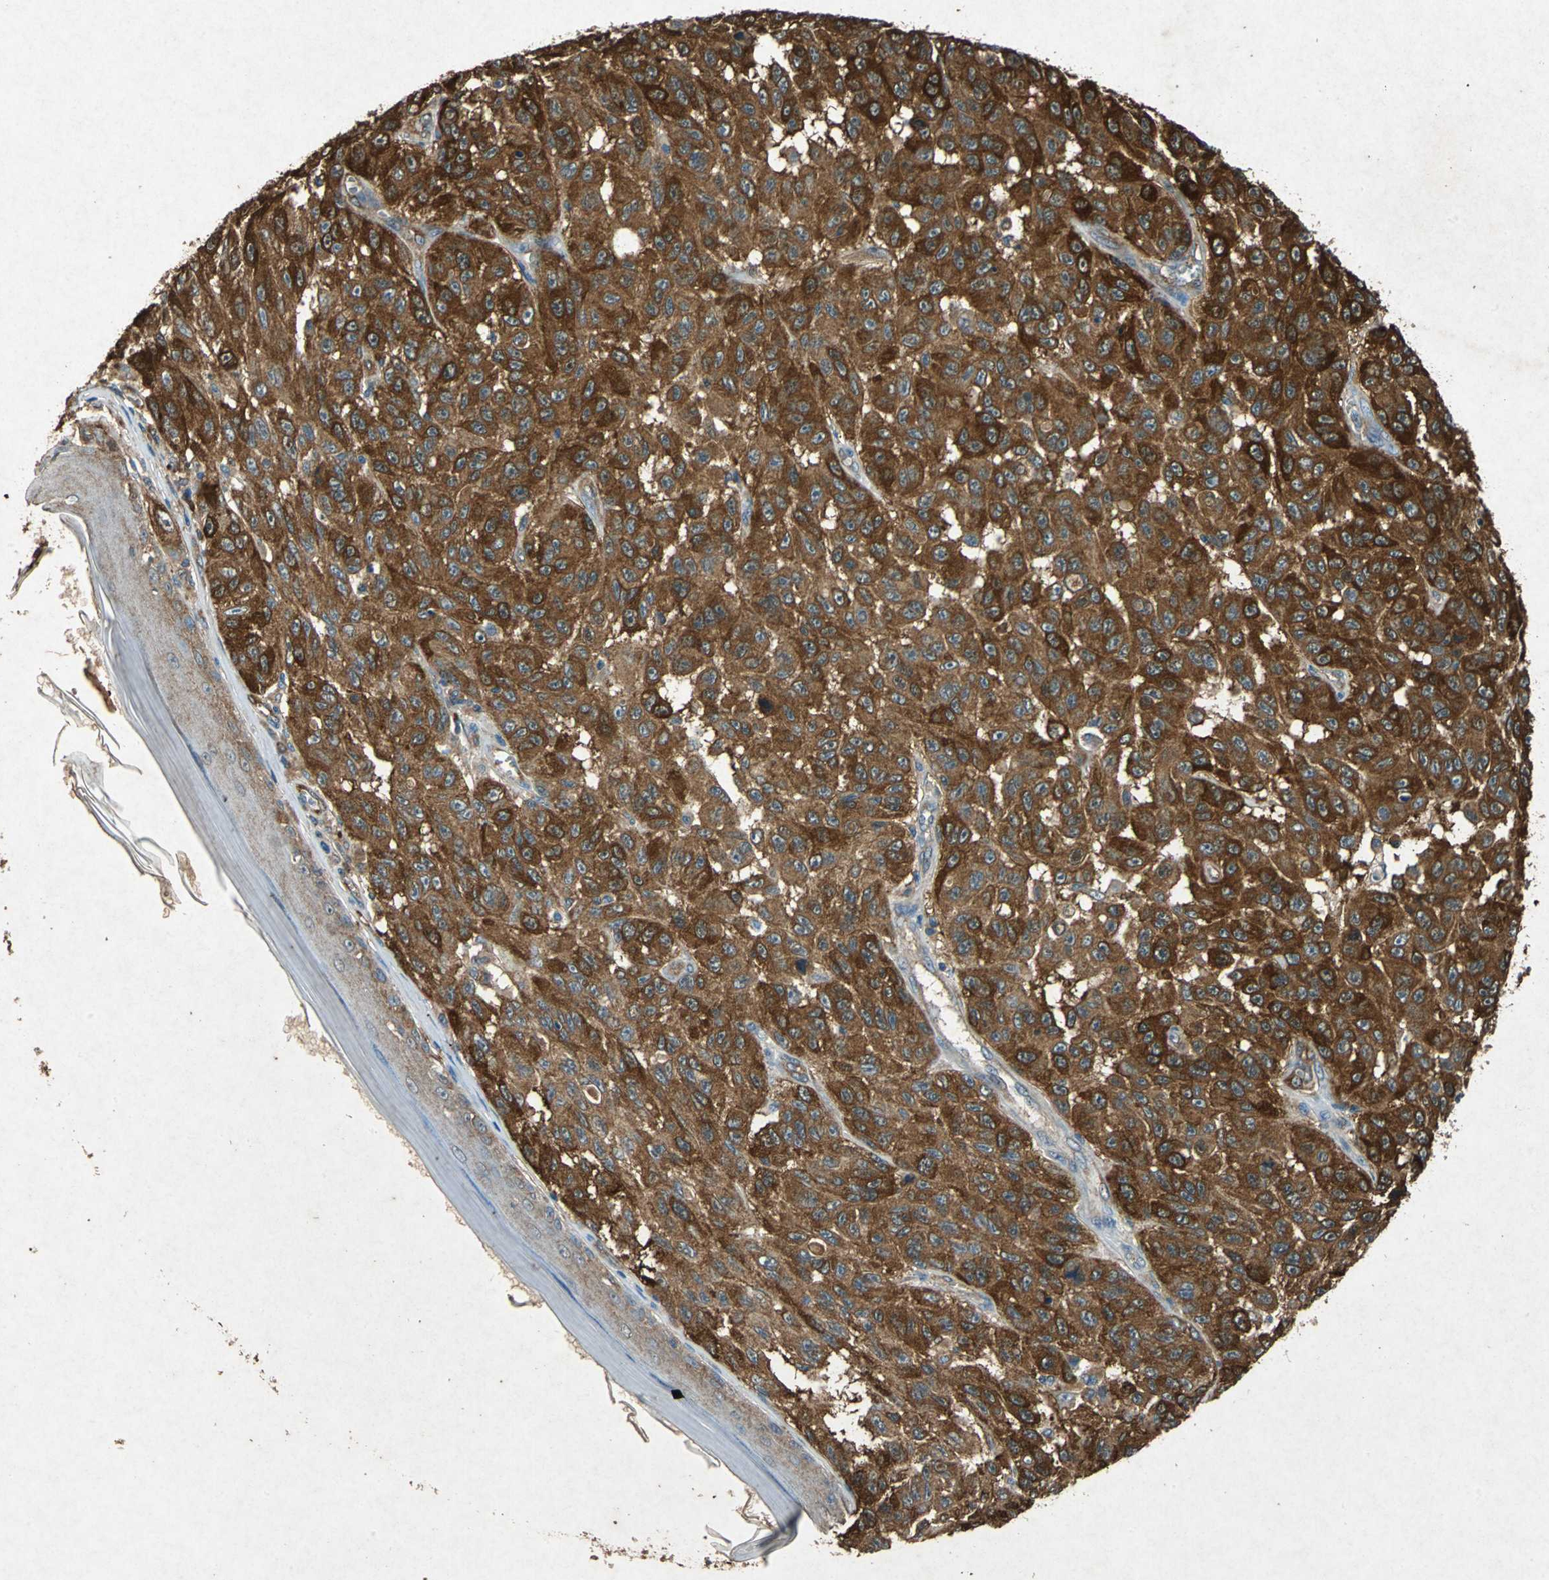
{"staining": {"intensity": "strong", "quantity": ">75%", "location": "cytoplasmic/membranous"}, "tissue": "melanoma", "cell_type": "Tumor cells", "image_type": "cancer", "snomed": [{"axis": "morphology", "description": "Malignant melanoma, NOS"}, {"axis": "topography", "description": "Skin"}], "caption": "Tumor cells exhibit high levels of strong cytoplasmic/membranous positivity in about >75% of cells in melanoma.", "gene": "HSP90AB1", "patient": {"sex": "male", "age": 30}}